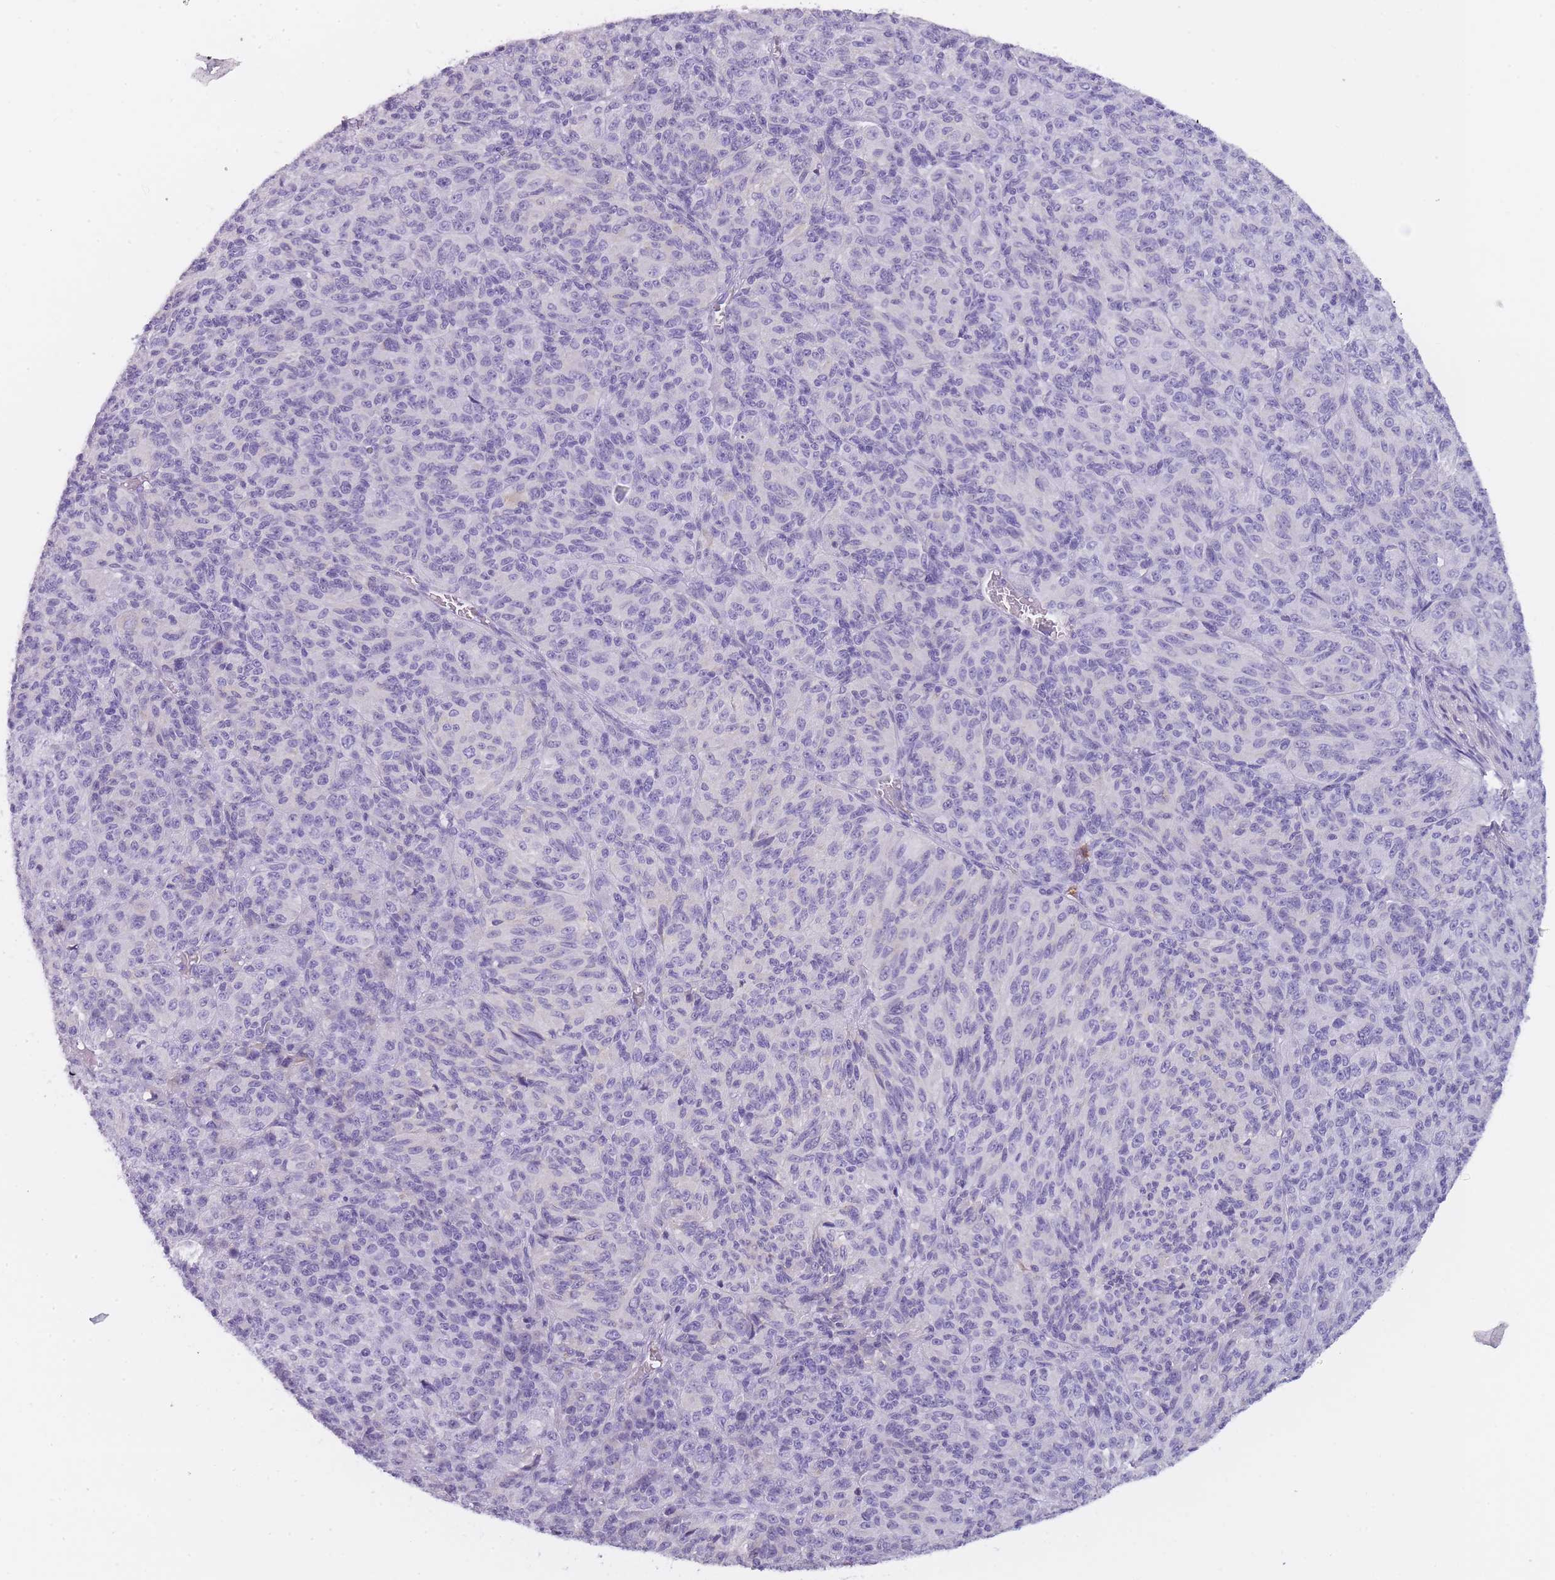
{"staining": {"intensity": "negative", "quantity": "none", "location": "none"}, "tissue": "melanoma", "cell_type": "Tumor cells", "image_type": "cancer", "snomed": [{"axis": "morphology", "description": "Malignant melanoma, Metastatic site"}, {"axis": "topography", "description": "Brain"}], "caption": "Tumor cells show no significant expression in malignant melanoma (metastatic site).", "gene": "CR1L", "patient": {"sex": "female", "age": 56}}